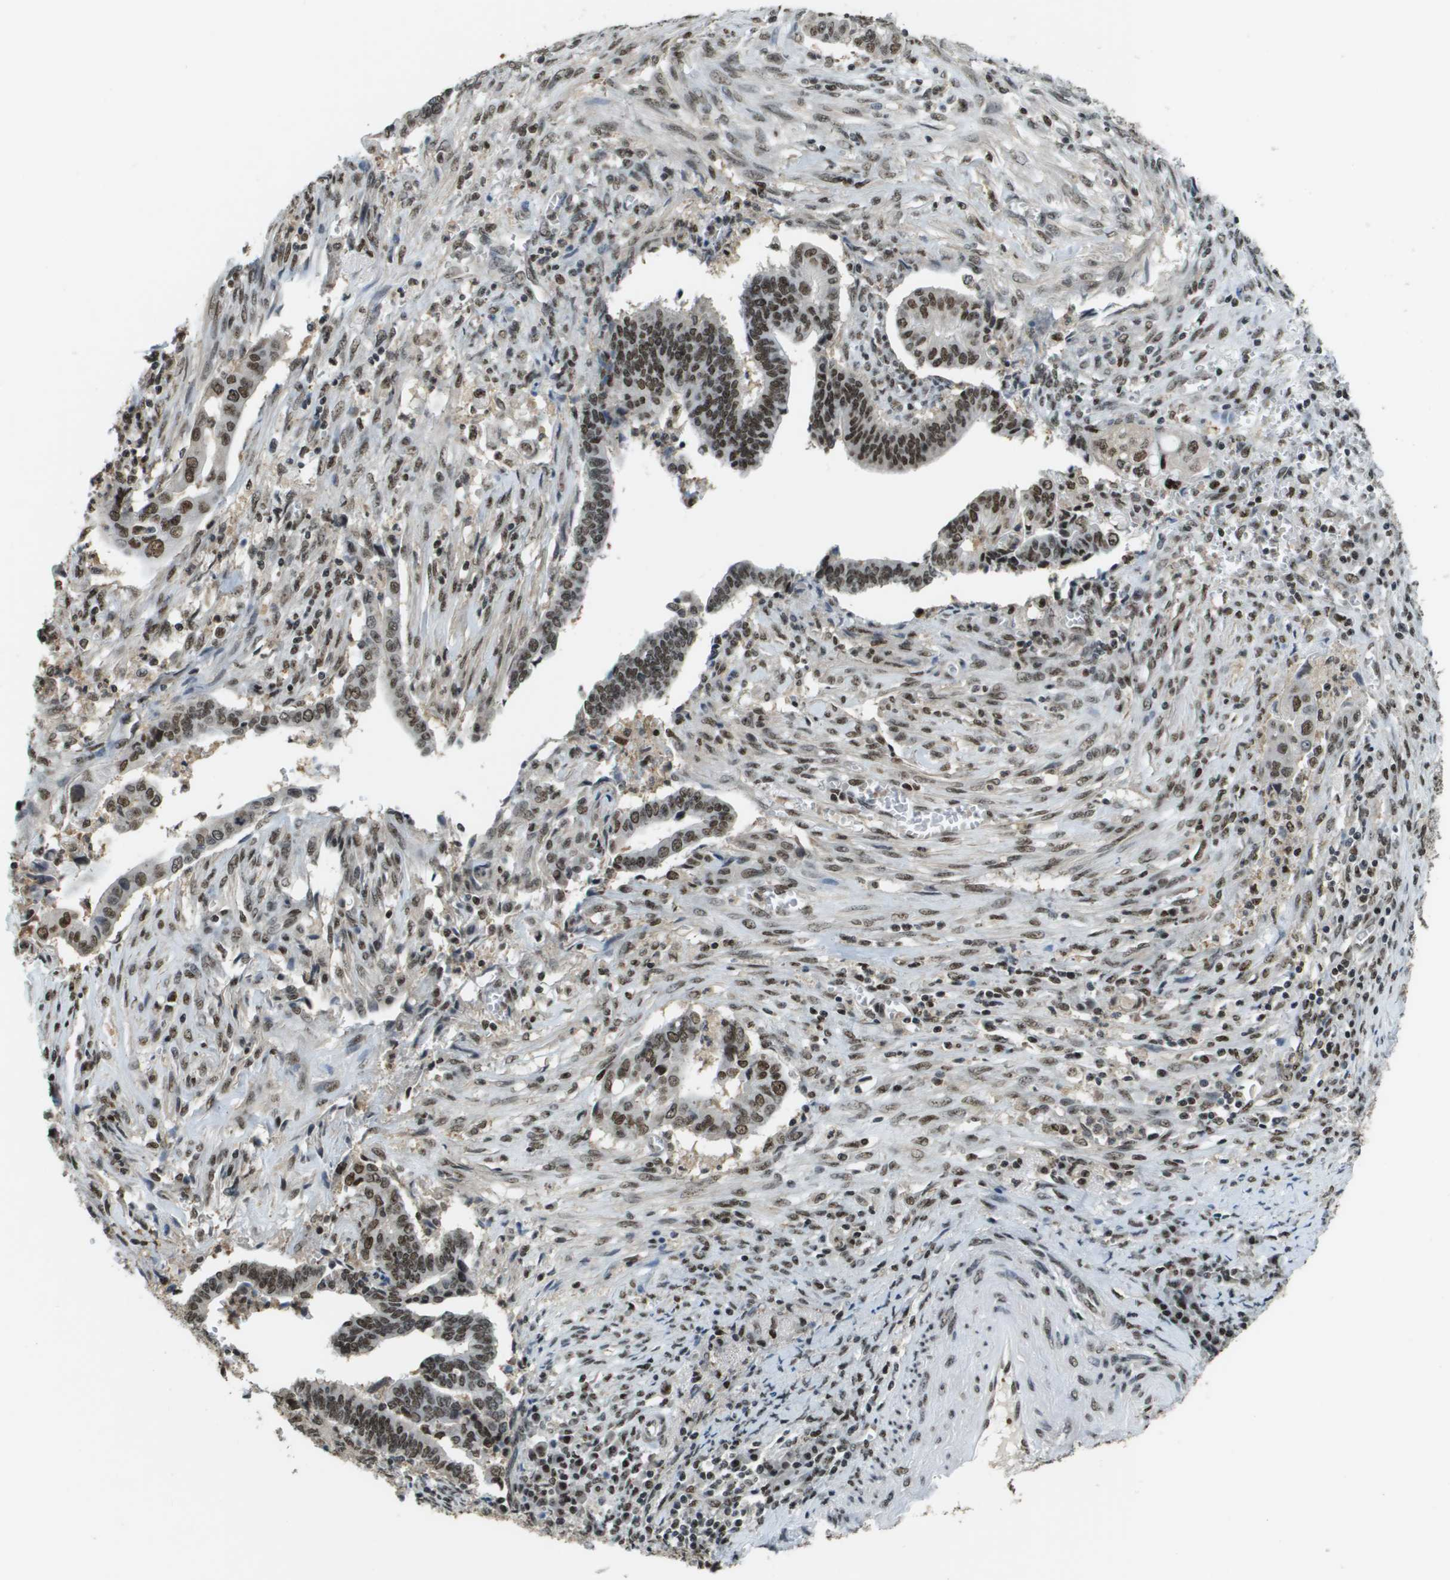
{"staining": {"intensity": "moderate", "quantity": ">75%", "location": "nuclear"}, "tissue": "cervical cancer", "cell_type": "Tumor cells", "image_type": "cancer", "snomed": [{"axis": "morphology", "description": "Adenocarcinoma, NOS"}, {"axis": "topography", "description": "Cervix"}], "caption": "Cervical cancer (adenocarcinoma) stained with a protein marker displays moderate staining in tumor cells.", "gene": "SP100", "patient": {"sex": "female", "age": 44}}